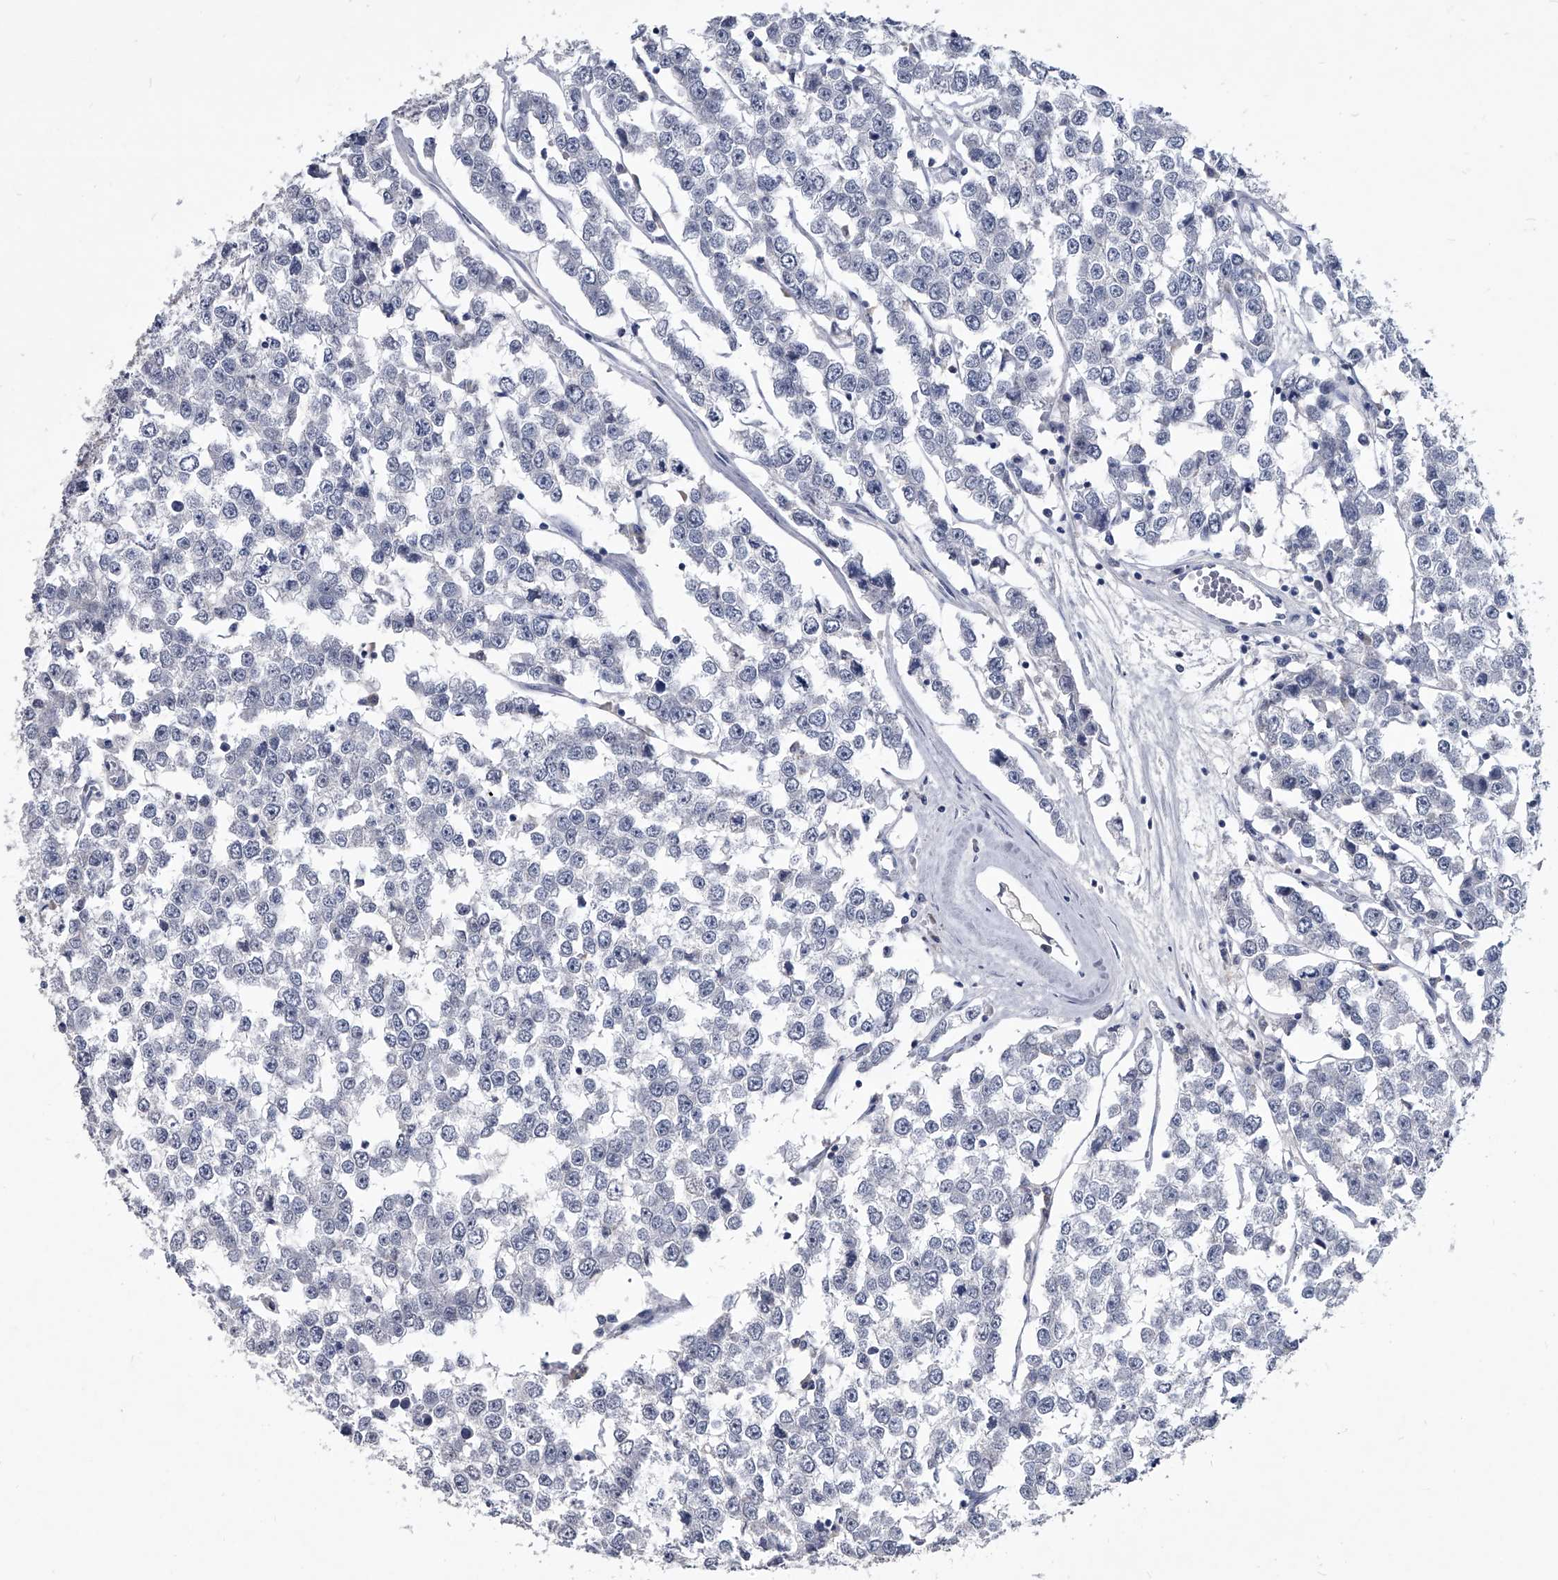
{"staining": {"intensity": "negative", "quantity": "none", "location": "none"}, "tissue": "testis cancer", "cell_type": "Tumor cells", "image_type": "cancer", "snomed": [{"axis": "morphology", "description": "Seminoma, NOS"}, {"axis": "morphology", "description": "Carcinoma, Embryonal, NOS"}, {"axis": "topography", "description": "Testis"}], "caption": "Tumor cells show no significant protein positivity in seminoma (testis).", "gene": "BCAS1", "patient": {"sex": "male", "age": 52}}